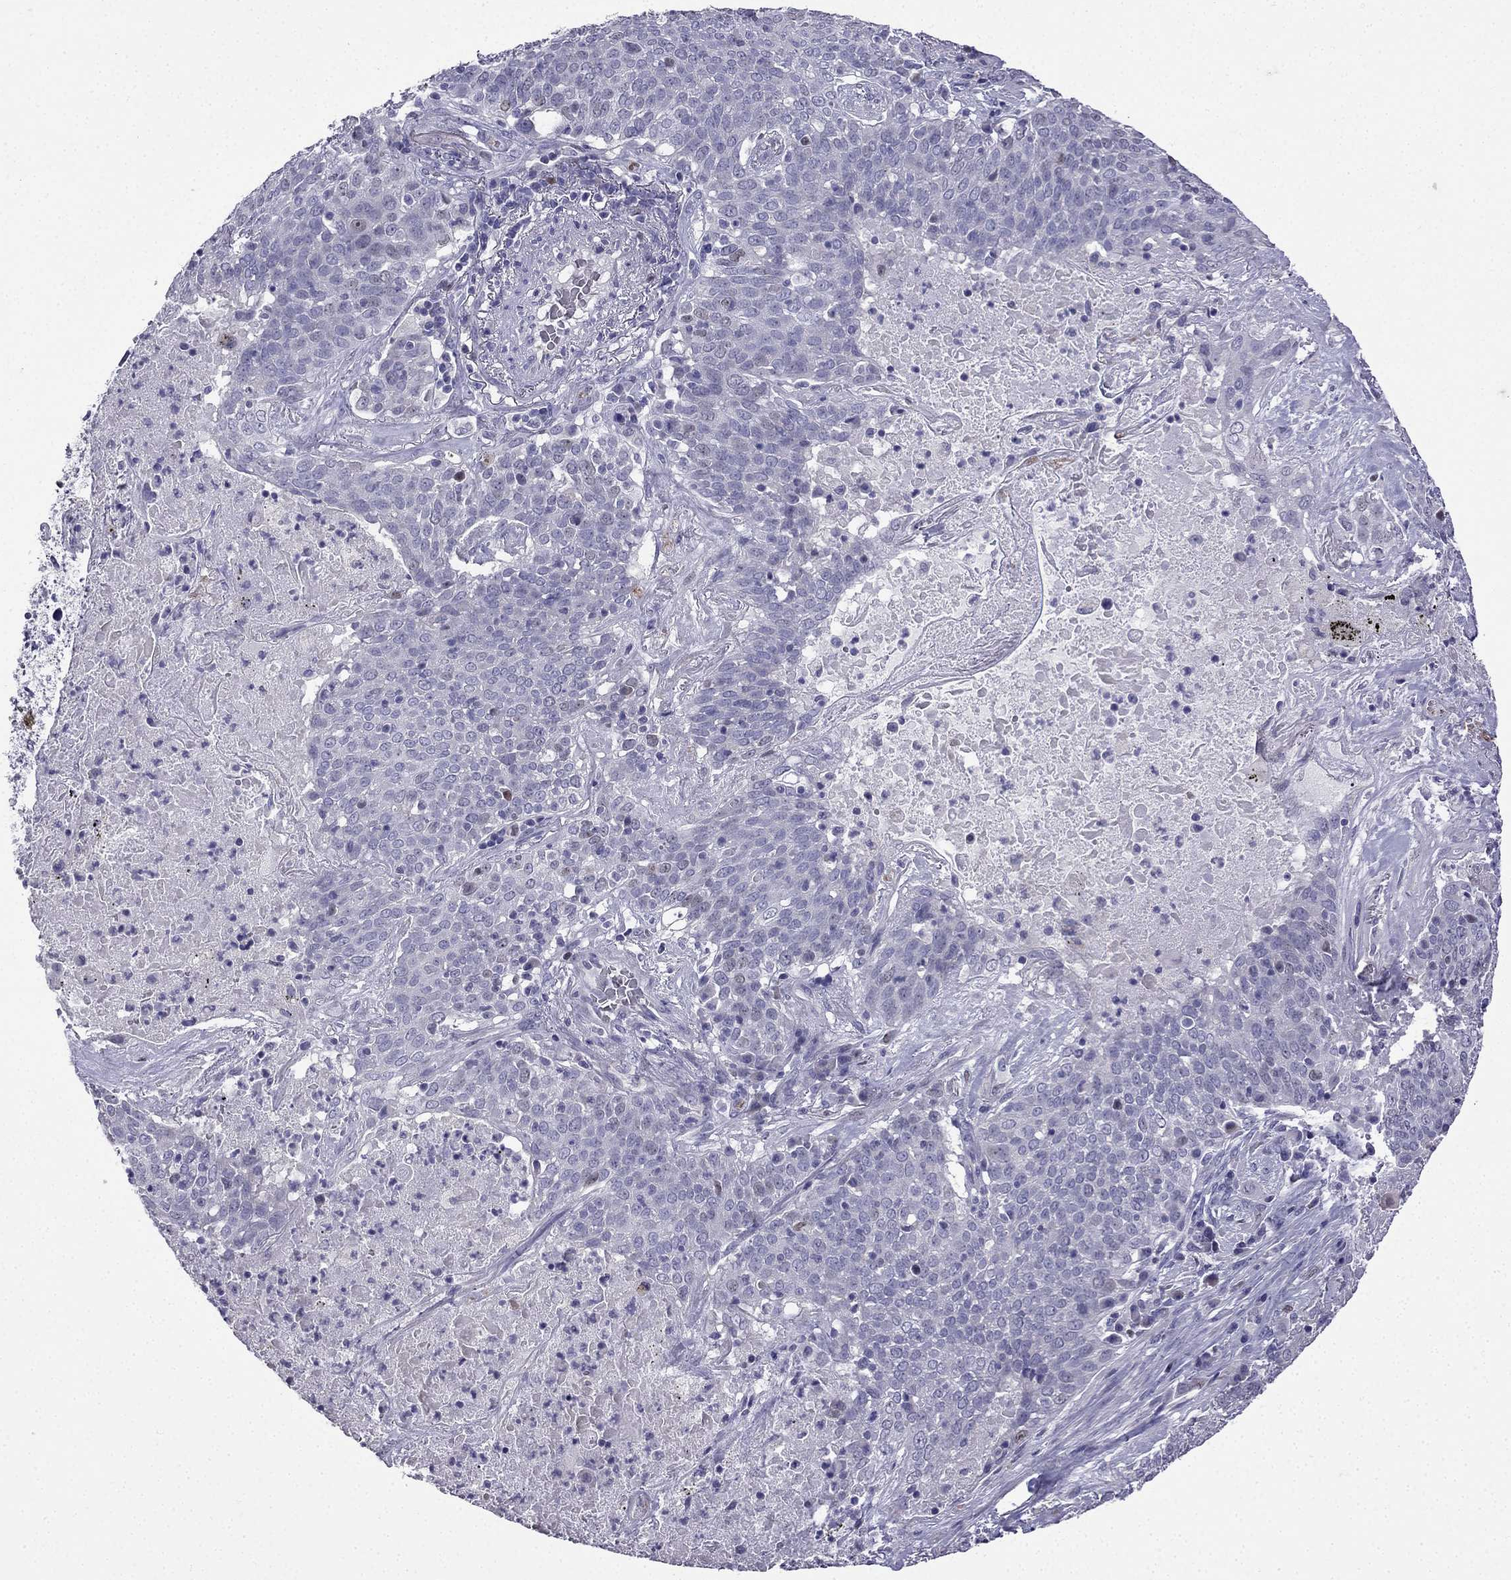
{"staining": {"intensity": "negative", "quantity": "none", "location": "none"}, "tissue": "lung cancer", "cell_type": "Tumor cells", "image_type": "cancer", "snomed": [{"axis": "morphology", "description": "Squamous cell carcinoma, NOS"}, {"axis": "topography", "description": "Lung"}], "caption": "Tumor cells show no significant positivity in squamous cell carcinoma (lung).", "gene": "UHRF1", "patient": {"sex": "male", "age": 82}}